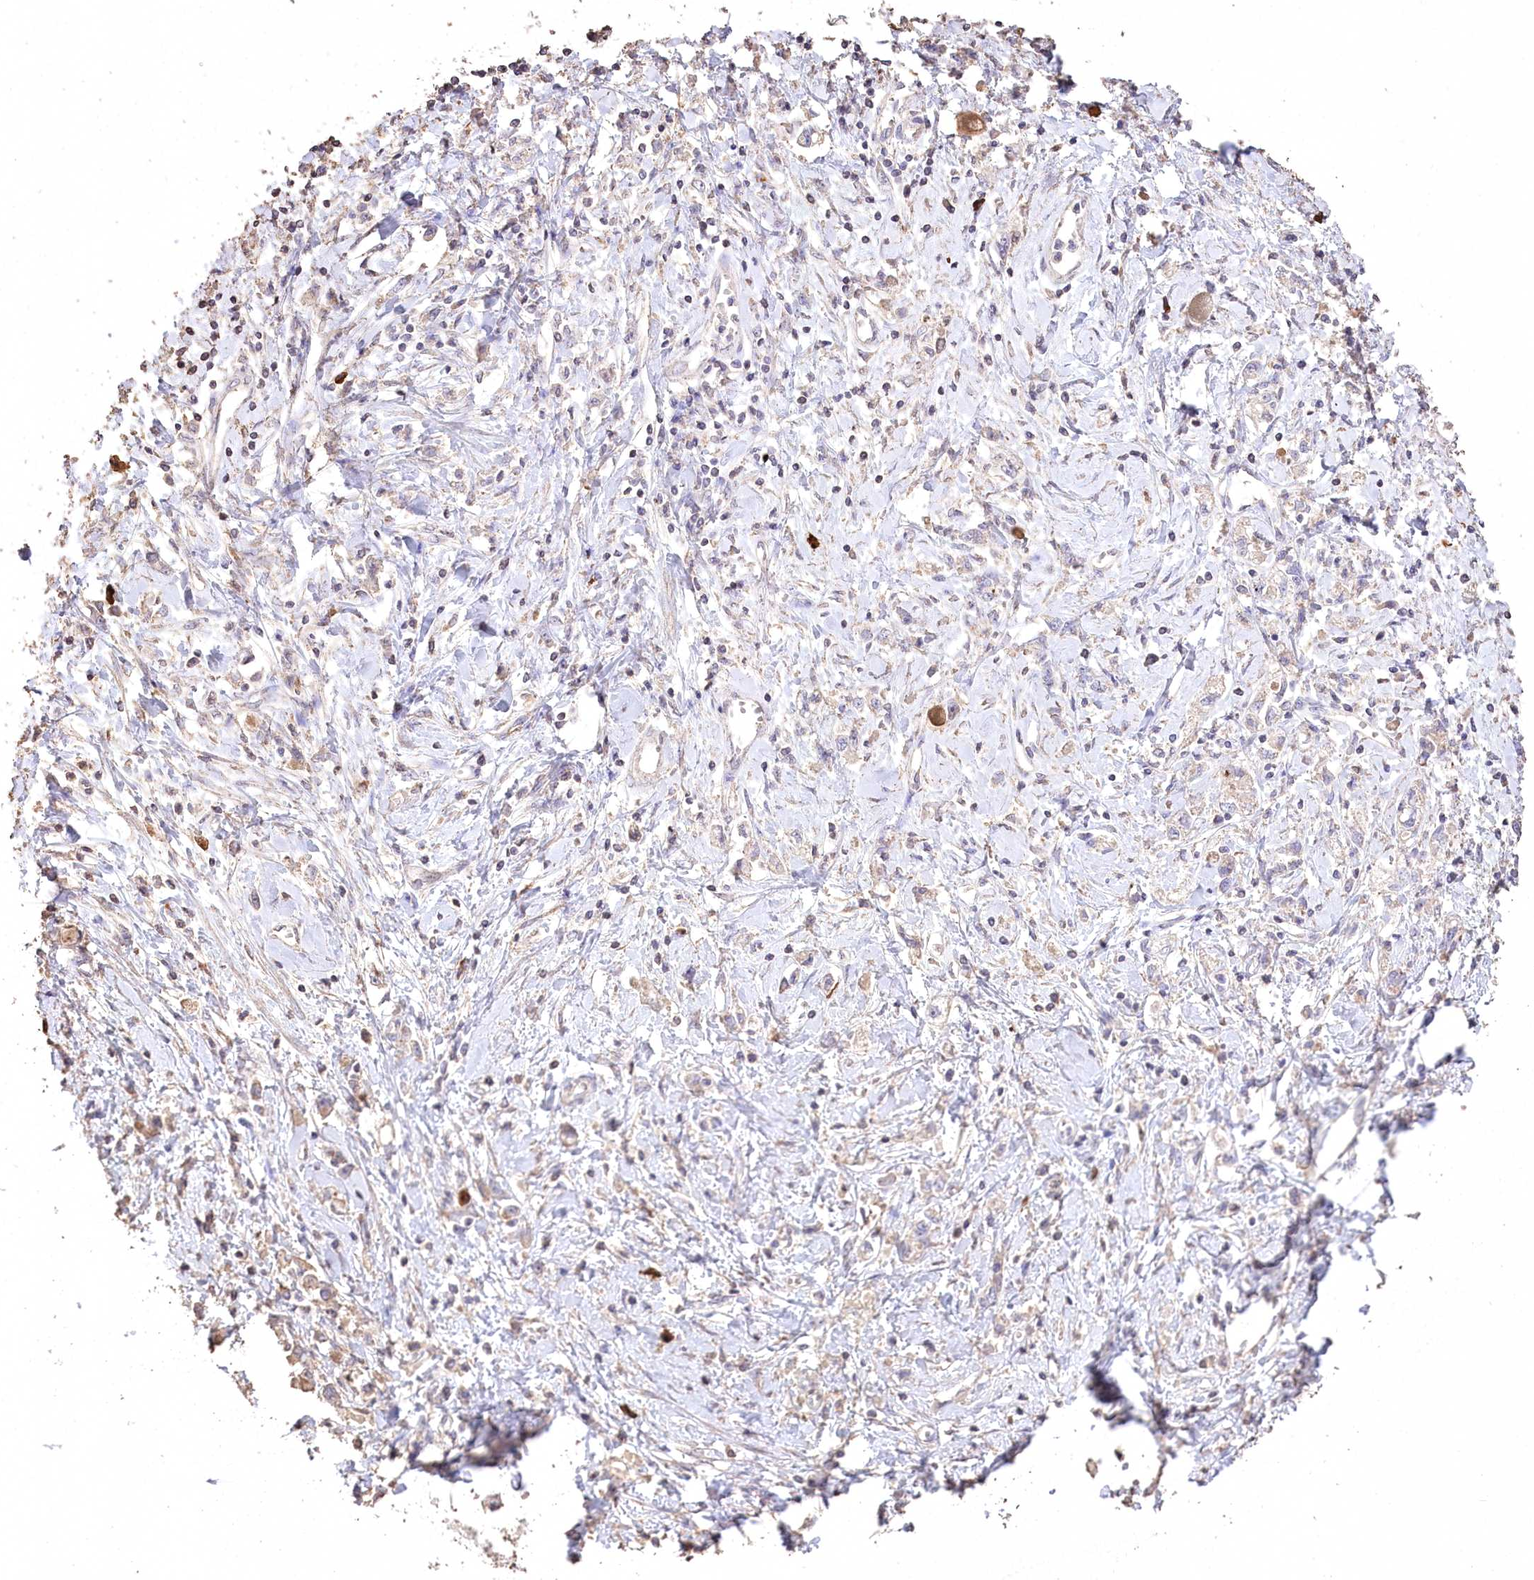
{"staining": {"intensity": "weak", "quantity": "<25%", "location": "cytoplasmic/membranous"}, "tissue": "stomach cancer", "cell_type": "Tumor cells", "image_type": "cancer", "snomed": [{"axis": "morphology", "description": "Adenocarcinoma, NOS"}, {"axis": "topography", "description": "Stomach"}], "caption": "DAB (3,3'-diaminobenzidine) immunohistochemical staining of human adenocarcinoma (stomach) demonstrates no significant positivity in tumor cells.", "gene": "IREB2", "patient": {"sex": "female", "age": 76}}